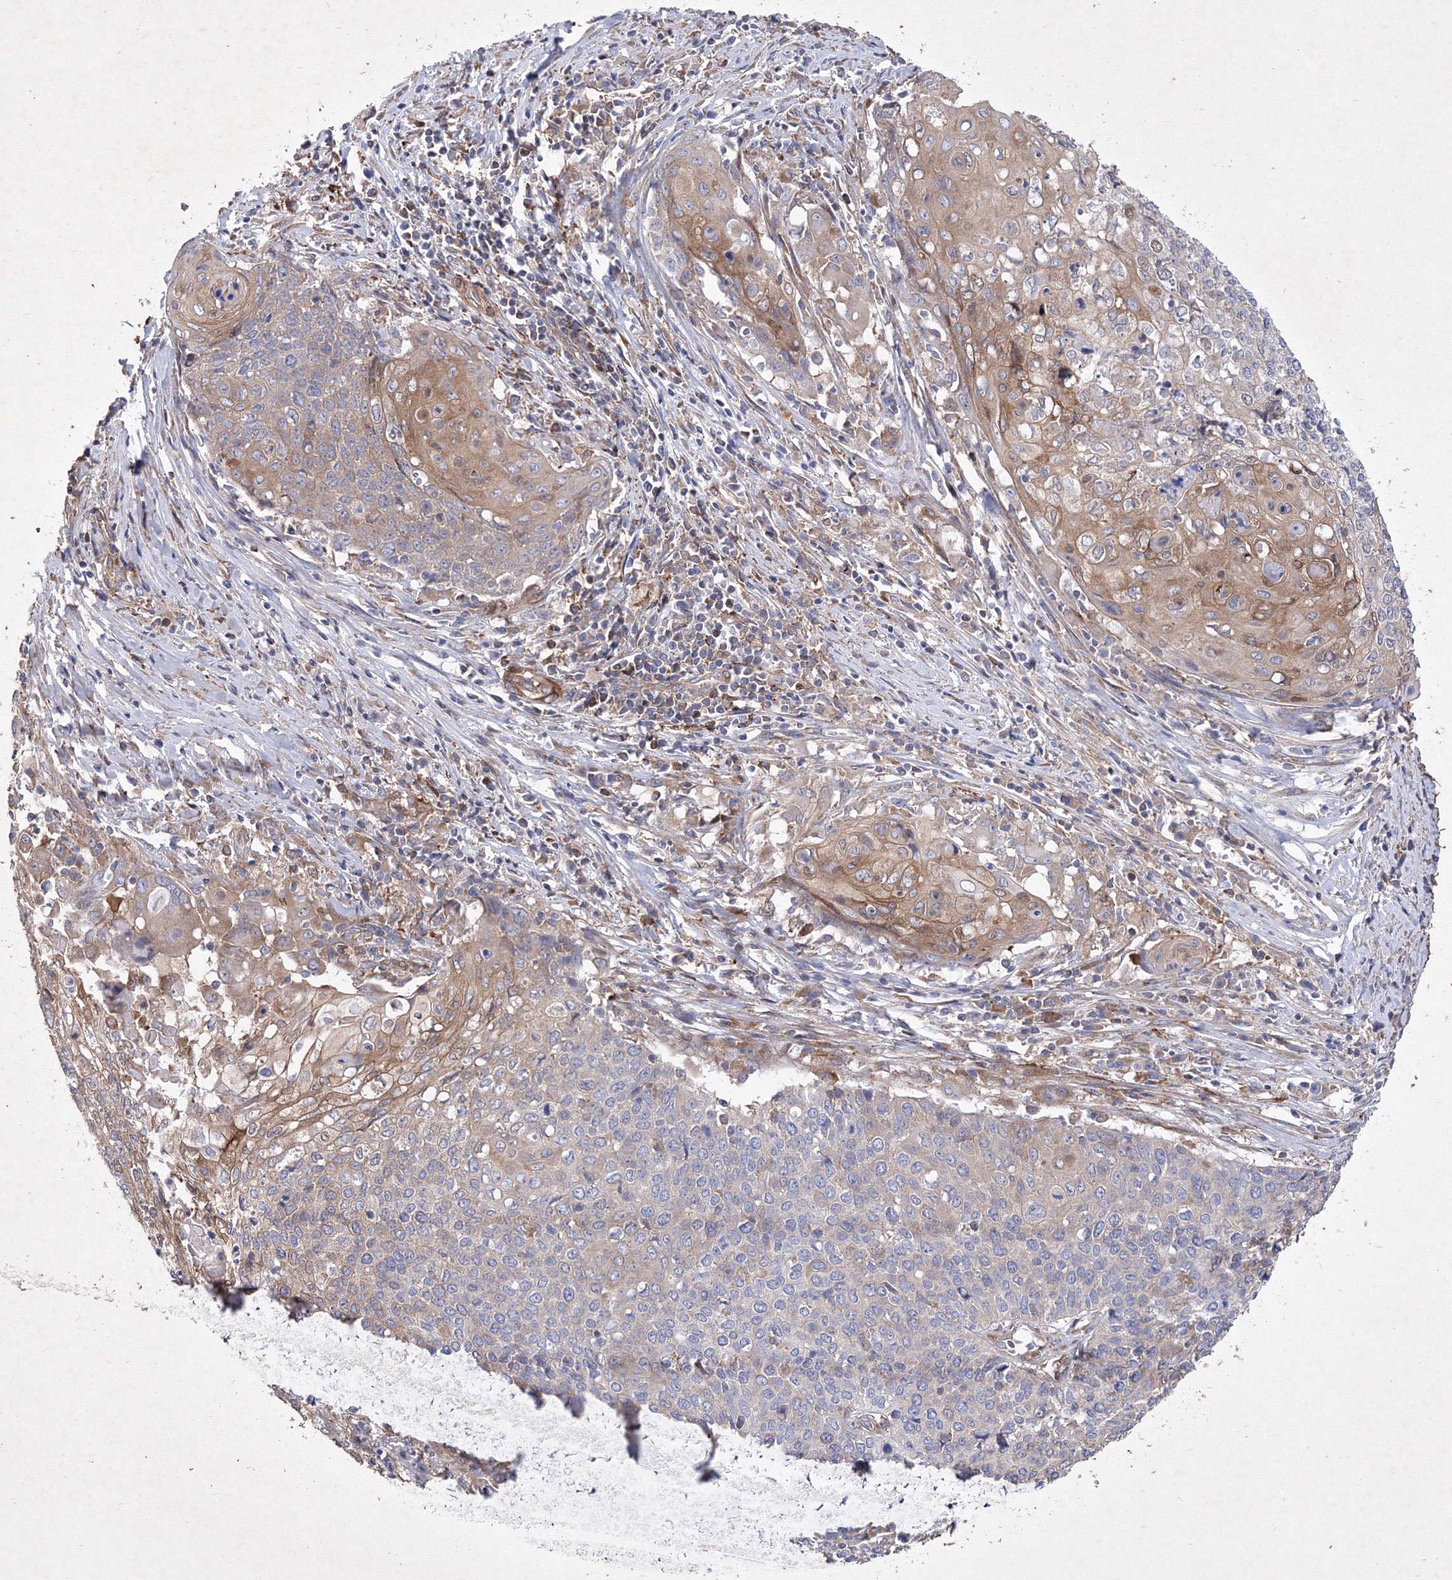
{"staining": {"intensity": "moderate", "quantity": "25%-75%", "location": "cytoplasmic/membranous"}, "tissue": "cervical cancer", "cell_type": "Tumor cells", "image_type": "cancer", "snomed": [{"axis": "morphology", "description": "Squamous cell carcinoma, NOS"}, {"axis": "topography", "description": "Cervix"}], "caption": "Immunohistochemistry (DAB (3,3'-diaminobenzidine)) staining of human cervical squamous cell carcinoma displays moderate cytoplasmic/membranous protein expression in approximately 25%-75% of tumor cells.", "gene": "SNX18", "patient": {"sex": "female", "age": 39}}